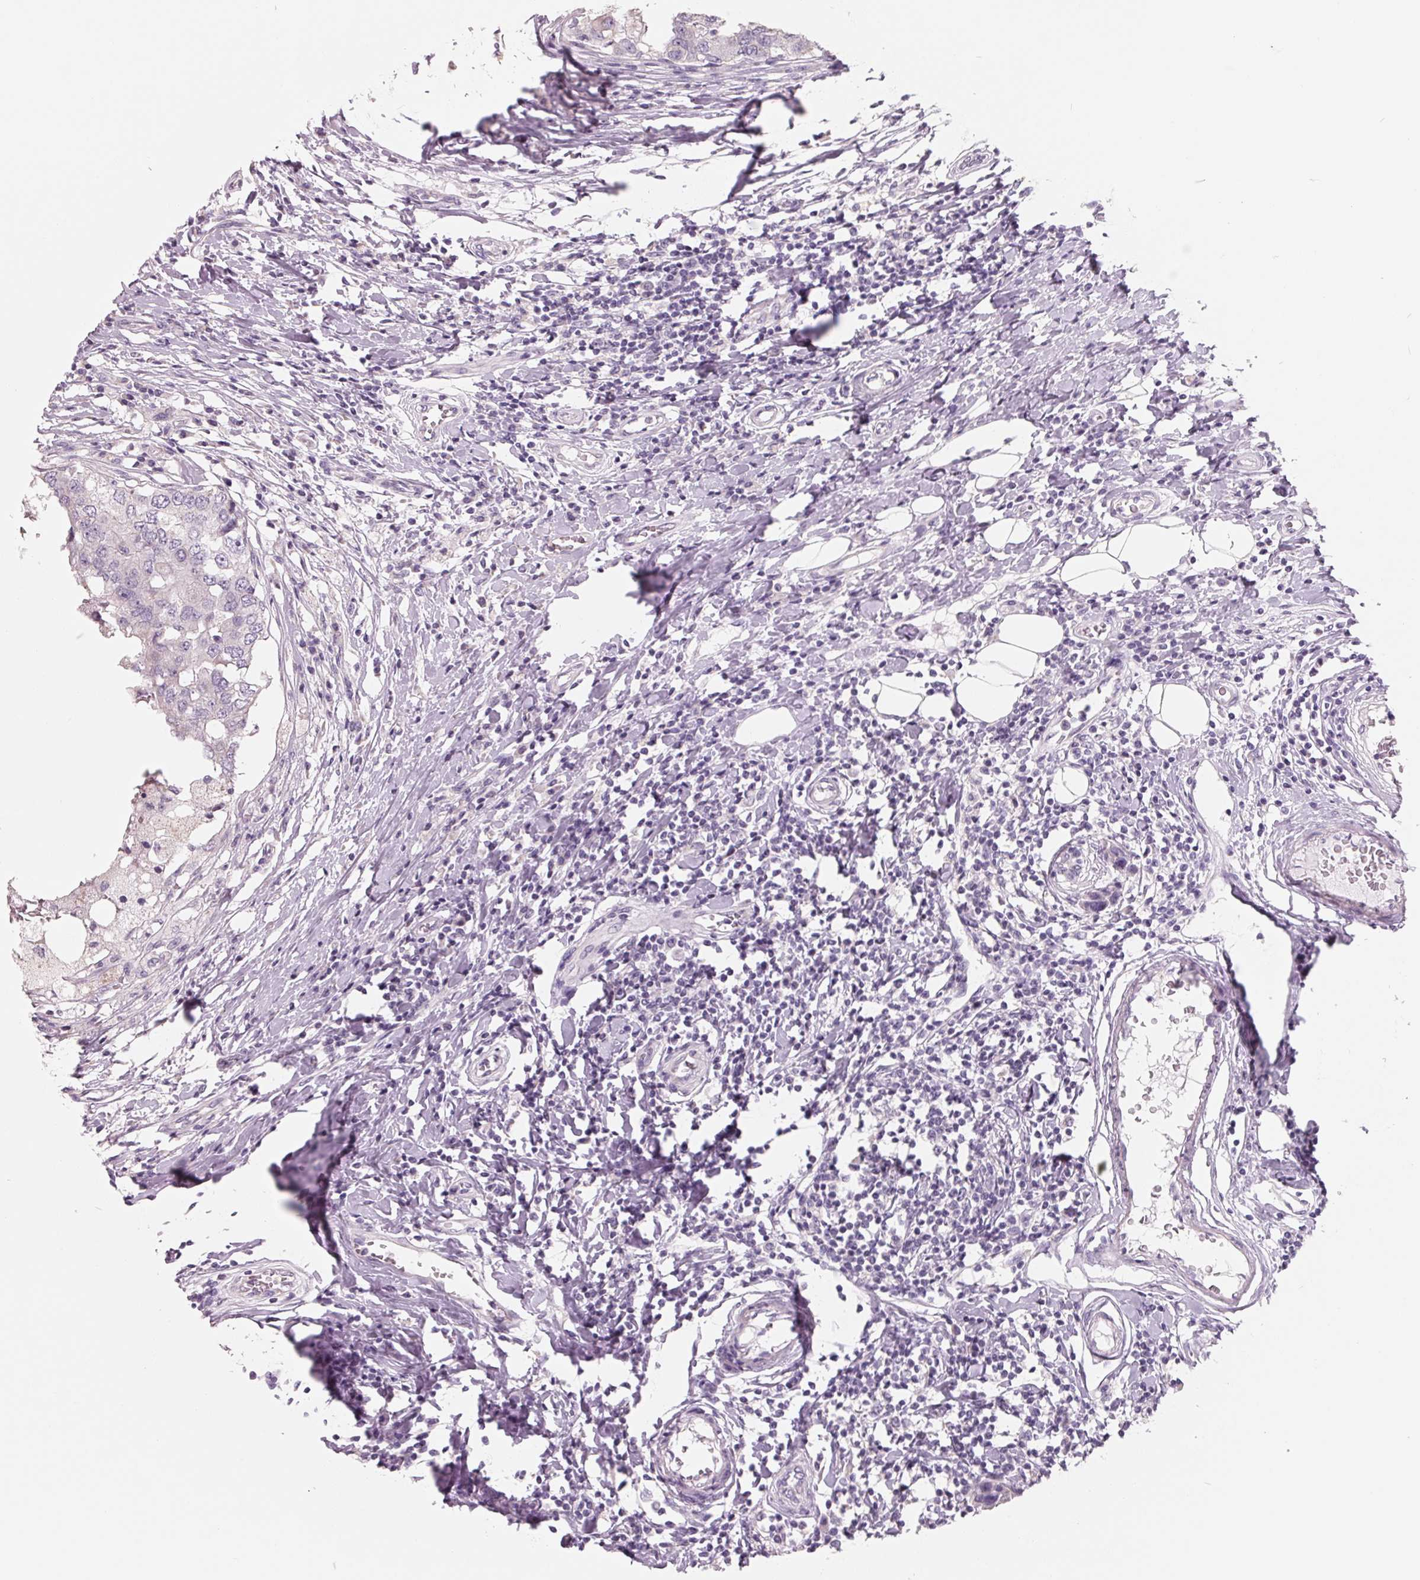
{"staining": {"intensity": "negative", "quantity": "none", "location": "none"}, "tissue": "breast cancer", "cell_type": "Tumor cells", "image_type": "cancer", "snomed": [{"axis": "morphology", "description": "Duct carcinoma"}, {"axis": "topography", "description": "Breast"}], "caption": "DAB (3,3'-diaminobenzidine) immunohistochemical staining of breast cancer exhibits no significant positivity in tumor cells.", "gene": "FTCD", "patient": {"sex": "female", "age": 27}}